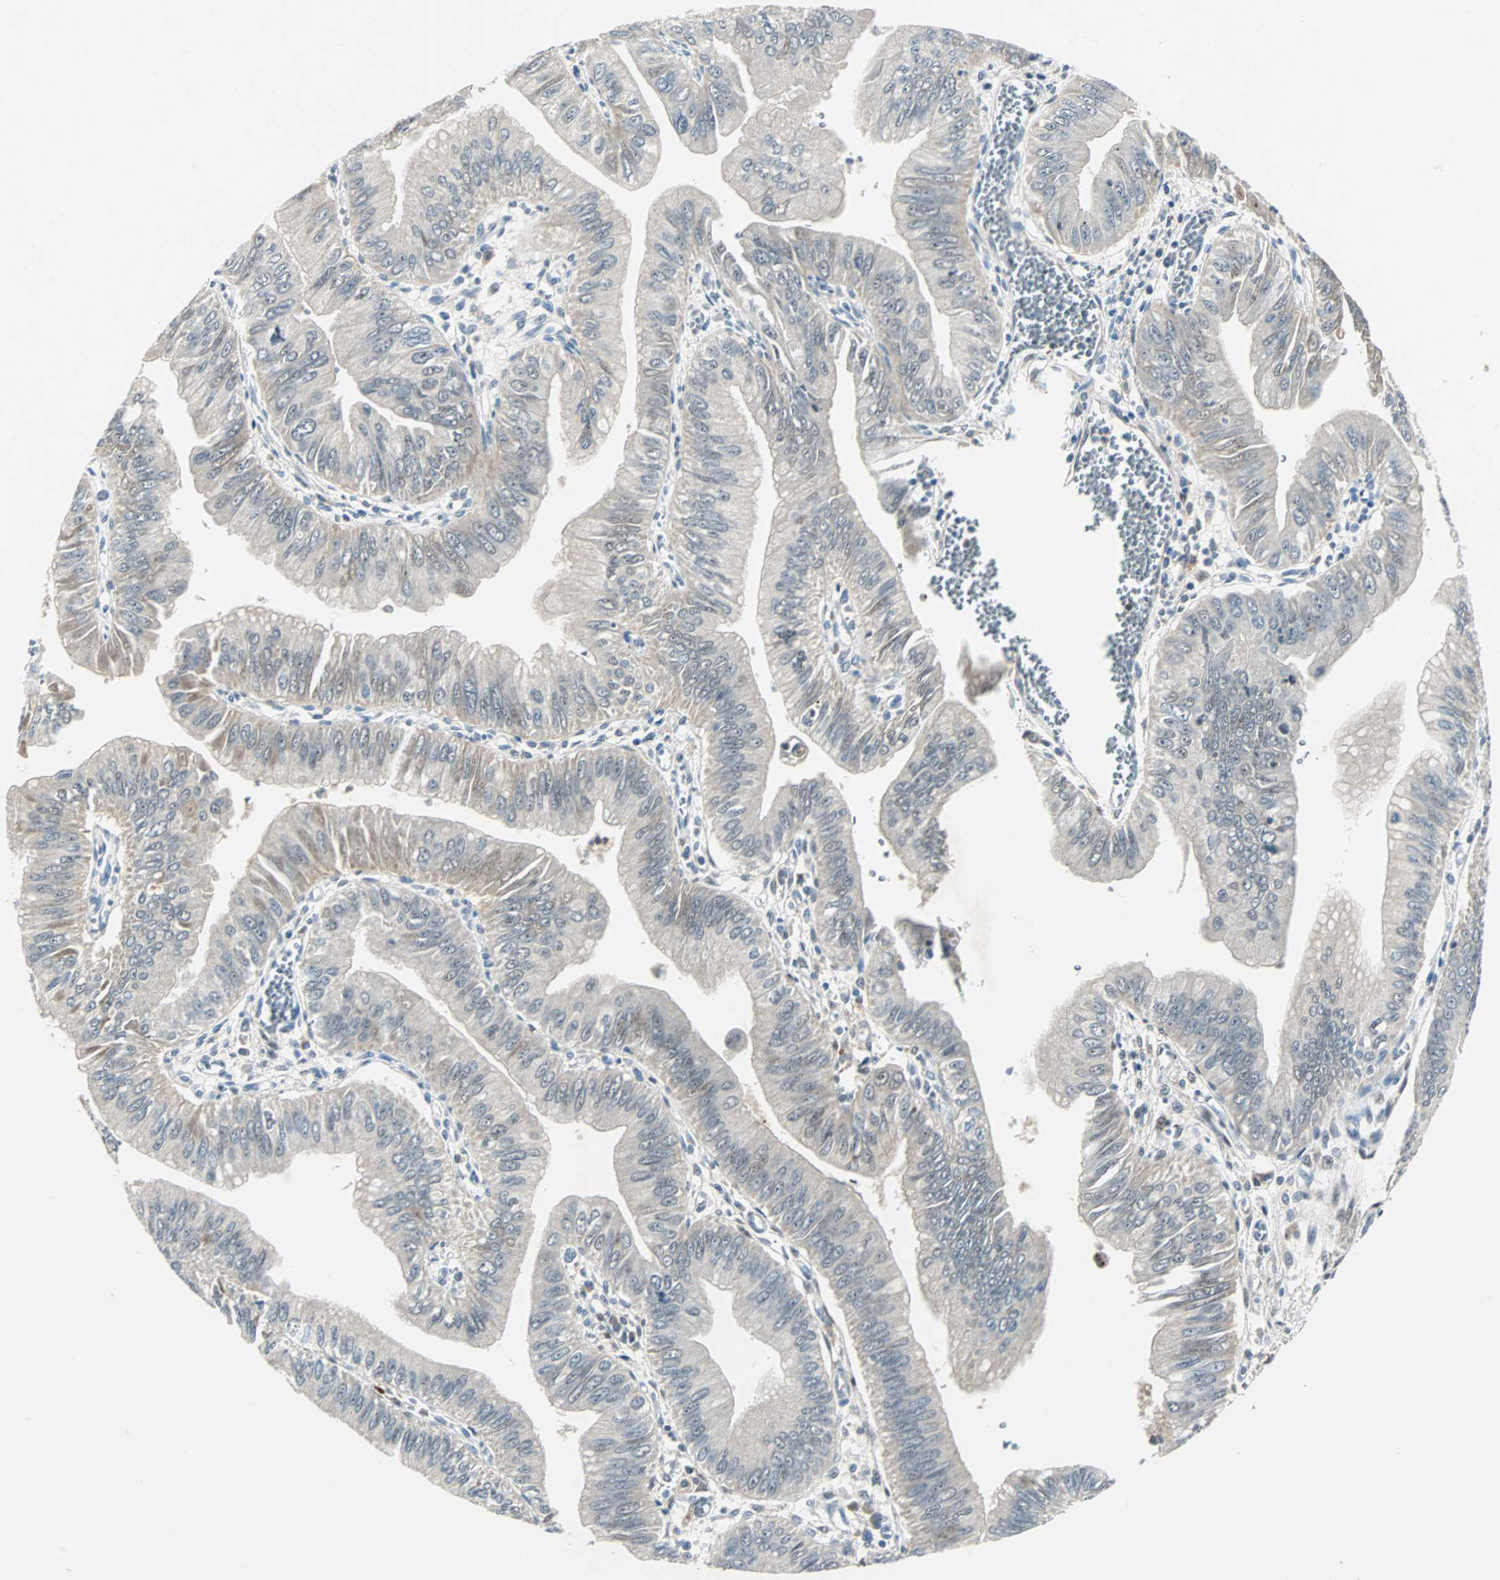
{"staining": {"intensity": "moderate", "quantity": ">75%", "location": "cytoplasmic/membranous"}, "tissue": "pancreatic cancer", "cell_type": "Tumor cells", "image_type": "cancer", "snomed": [{"axis": "morphology", "description": "Normal tissue, NOS"}, {"axis": "topography", "description": "Lymph node"}], "caption": "Pancreatic cancer stained with DAB (3,3'-diaminobenzidine) immunohistochemistry (IHC) shows medium levels of moderate cytoplasmic/membranous positivity in approximately >75% of tumor cells.", "gene": "FHL2", "patient": {"sex": "male", "age": 50}}